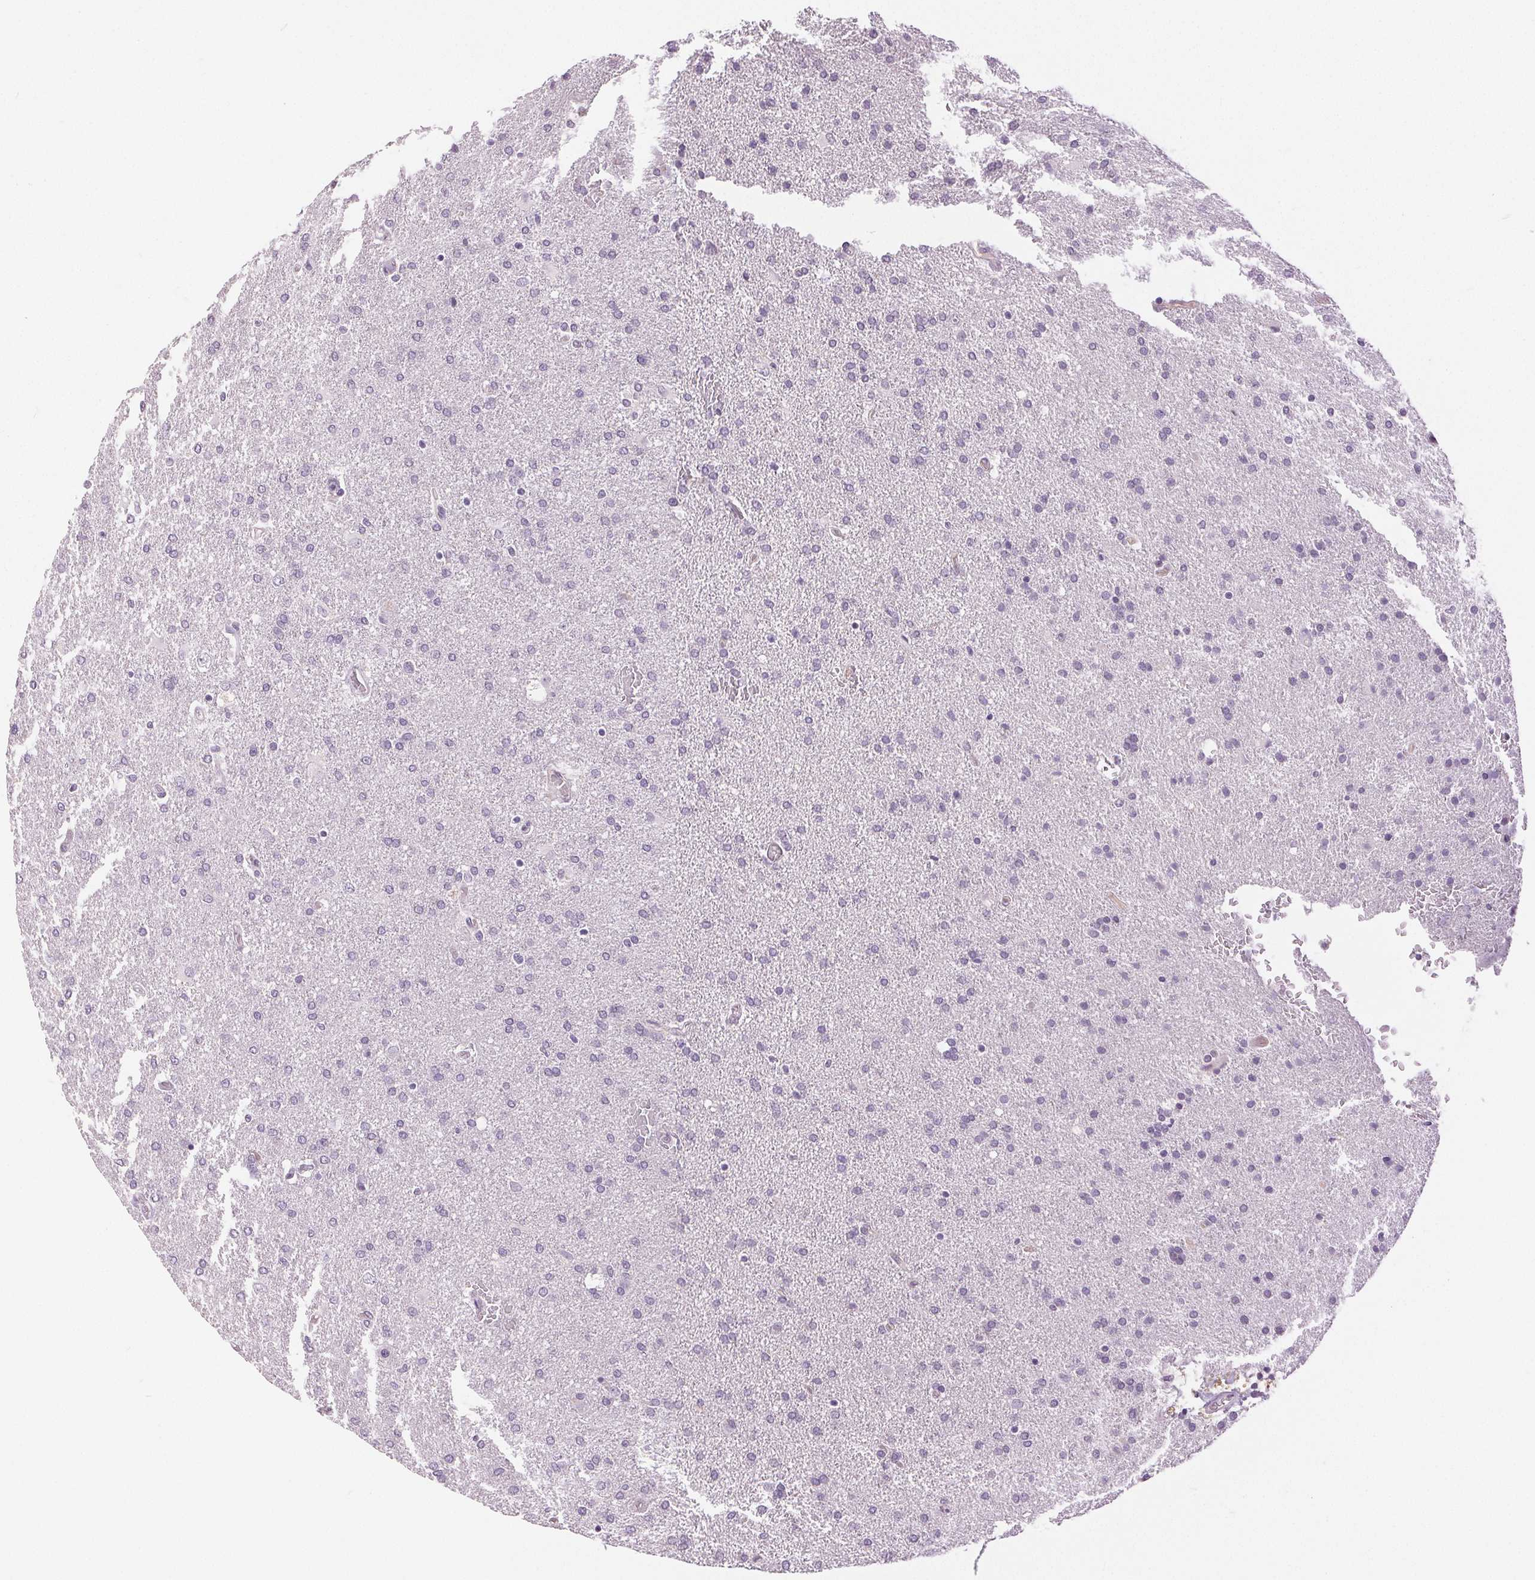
{"staining": {"intensity": "negative", "quantity": "none", "location": "none"}, "tissue": "glioma", "cell_type": "Tumor cells", "image_type": "cancer", "snomed": [{"axis": "morphology", "description": "Glioma, malignant, High grade"}, {"axis": "topography", "description": "Brain"}], "caption": "Photomicrograph shows no significant protein staining in tumor cells of malignant high-grade glioma.", "gene": "DSG3", "patient": {"sex": "male", "age": 68}}